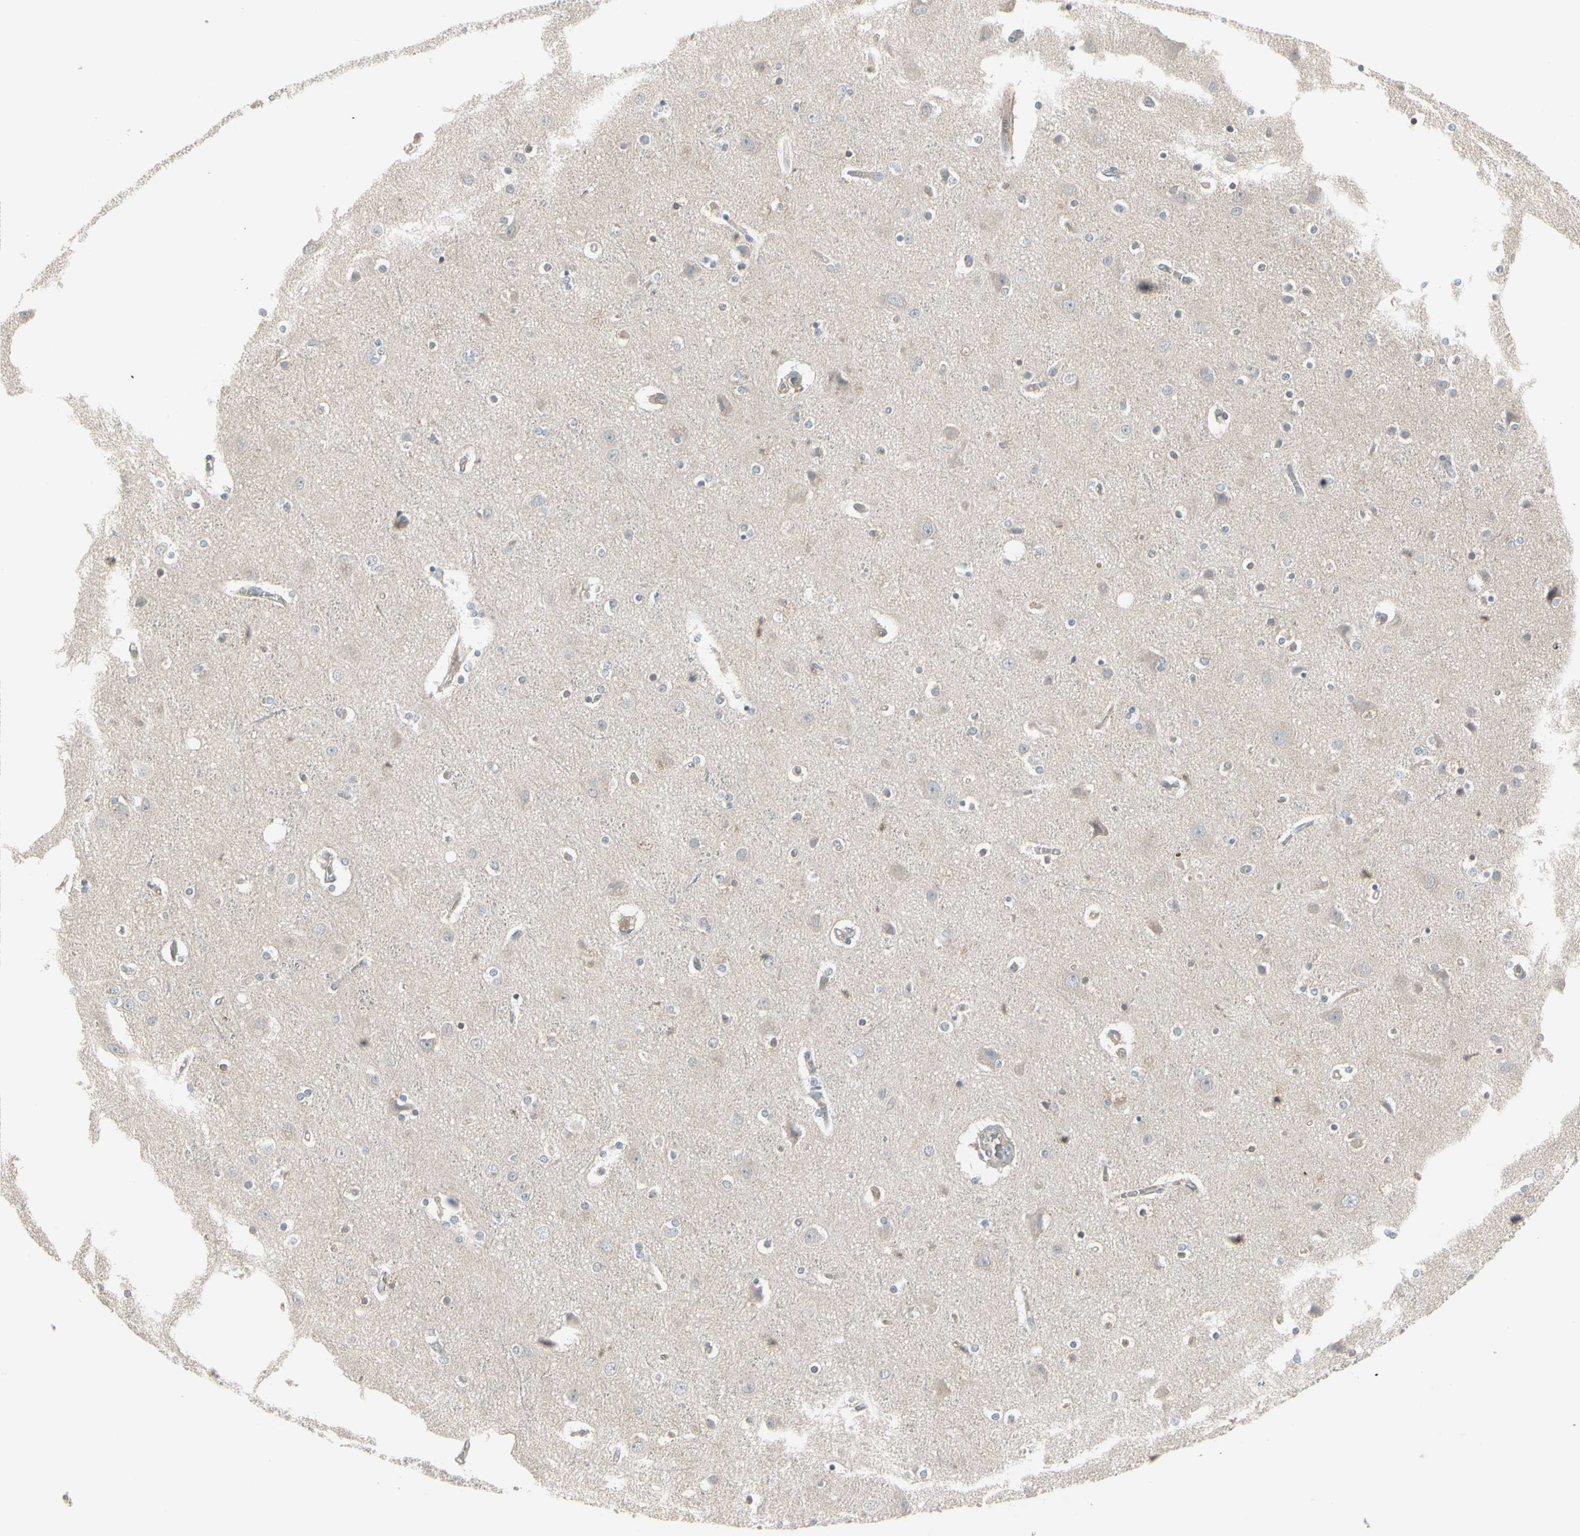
{"staining": {"intensity": "negative", "quantity": "none", "location": "none"}, "tissue": "cerebral cortex", "cell_type": "Endothelial cells", "image_type": "normal", "snomed": [{"axis": "morphology", "description": "Normal tissue, NOS"}, {"axis": "topography", "description": "Cerebral cortex"}], "caption": "High power microscopy image of an IHC photomicrograph of normal cerebral cortex, revealing no significant expression in endothelial cells.", "gene": "EPS15", "patient": {"sex": "female", "age": 54}}